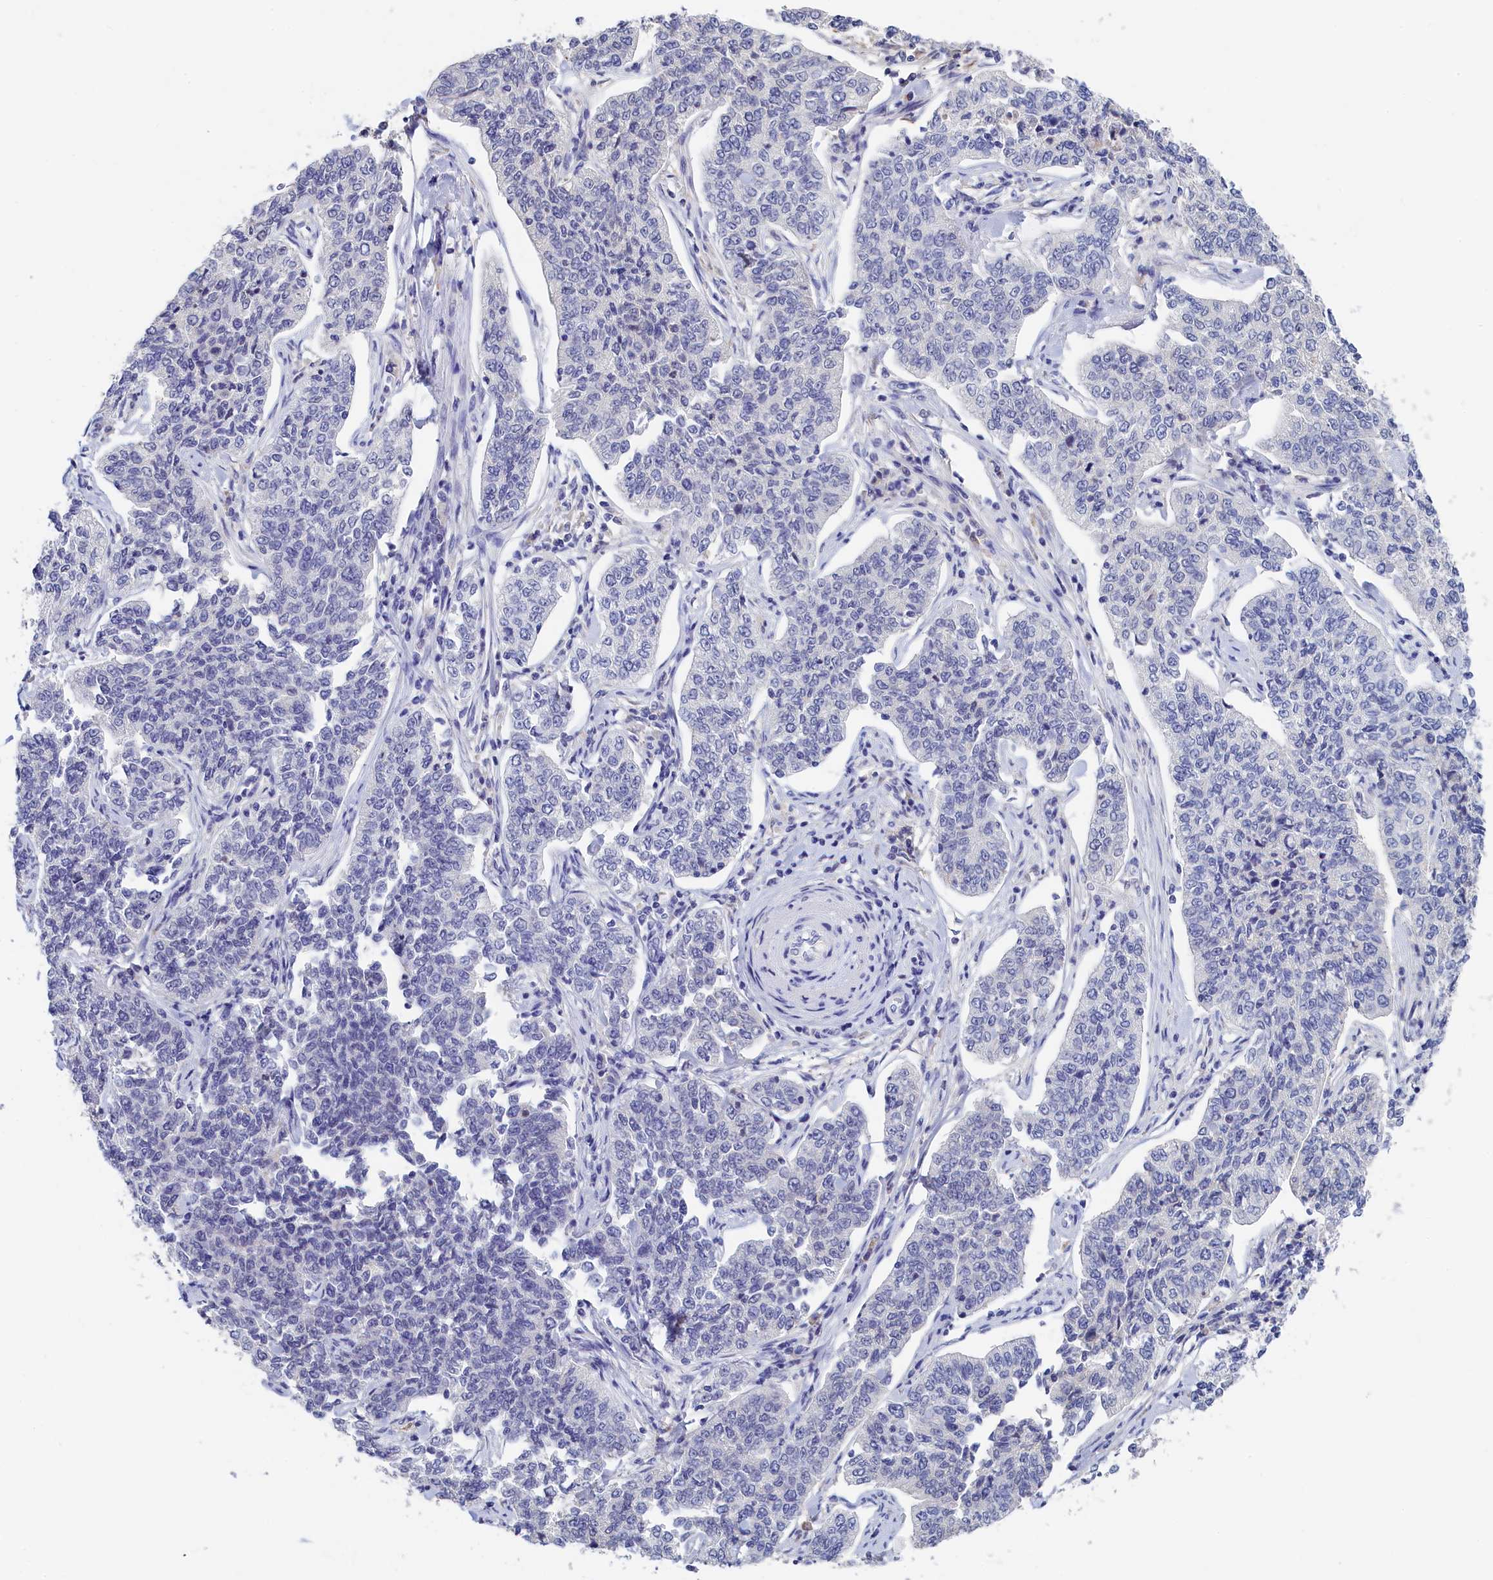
{"staining": {"intensity": "negative", "quantity": "none", "location": "none"}, "tissue": "cervical cancer", "cell_type": "Tumor cells", "image_type": "cancer", "snomed": [{"axis": "morphology", "description": "Squamous cell carcinoma, NOS"}, {"axis": "topography", "description": "Cervix"}], "caption": "Immunohistochemical staining of cervical cancer reveals no significant staining in tumor cells.", "gene": "MOSPD3", "patient": {"sex": "female", "age": 35}}